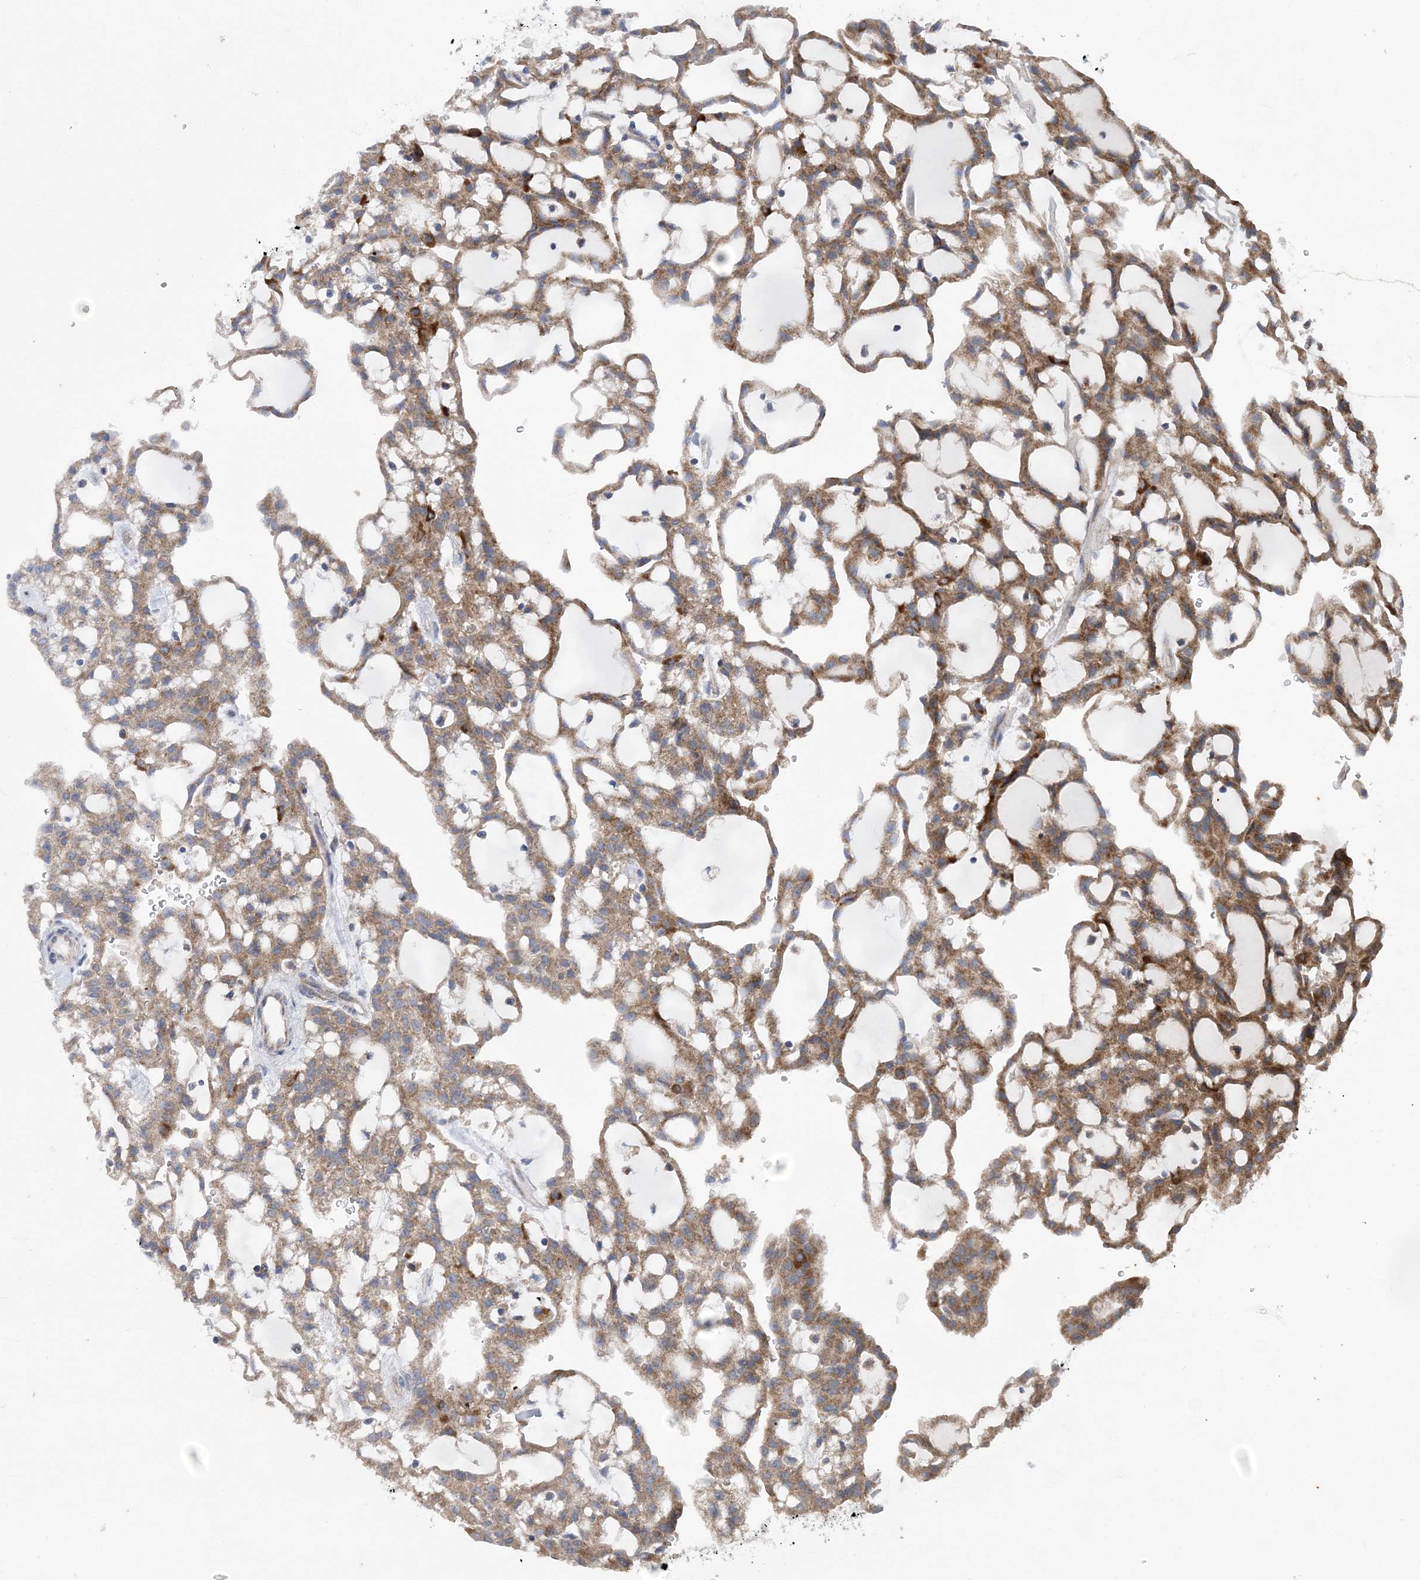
{"staining": {"intensity": "moderate", "quantity": ">75%", "location": "cytoplasmic/membranous"}, "tissue": "renal cancer", "cell_type": "Tumor cells", "image_type": "cancer", "snomed": [{"axis": "morphology", "description": "Adenocarcinoma, NOS"}, {"axis": "topography", "description": "Kidney"}], "caption": "Brown immunohistochemical staining in renal cancer (adenocarcinoma) shows moderate cytoplasmic/membranous expression in approximately >75% of tumor cells.", "gene": "COPE", "patient": {"sex": "male", "age": 63}}